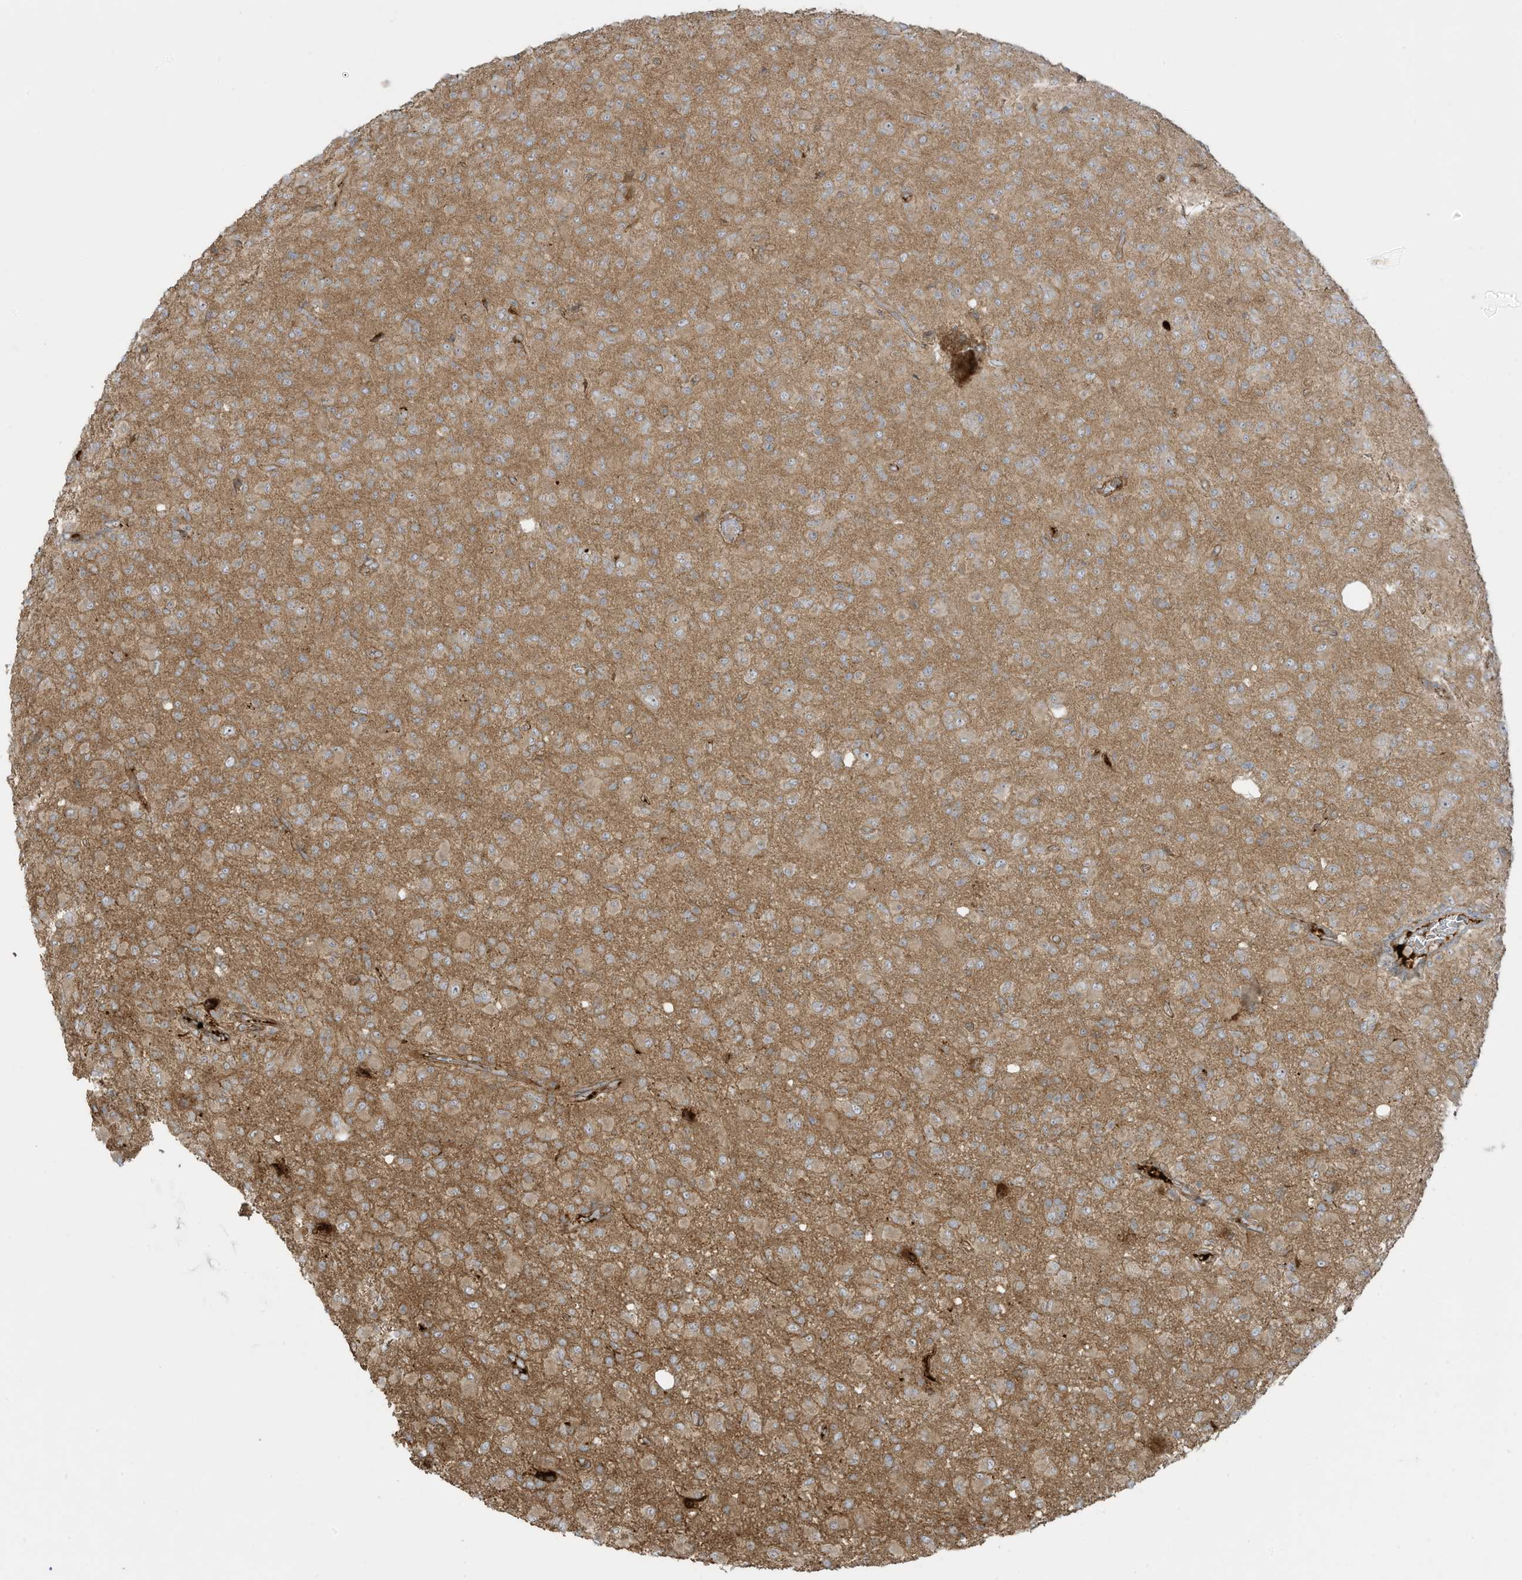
{"staining": {"intensity": "weak", "quantity": ">75%", "location": "cytoplasmic/membranous"}, "tissue": "glioma", "cell_type": "Tumor cells", "image_type": "cancer", "snomed": [{"axis": "morphology", "description": "Glioma, malignant, High grade"}, {"axis": "topography", "description": "Brain"}], "caption": "Protein expression analysis of malignant glioma (high-grade) displays weak cytoplasmic/membranous positivity in about >75% of tumor cells.", "gene": "ENTR1", "patient": {"sex": "female", "age": 57}}